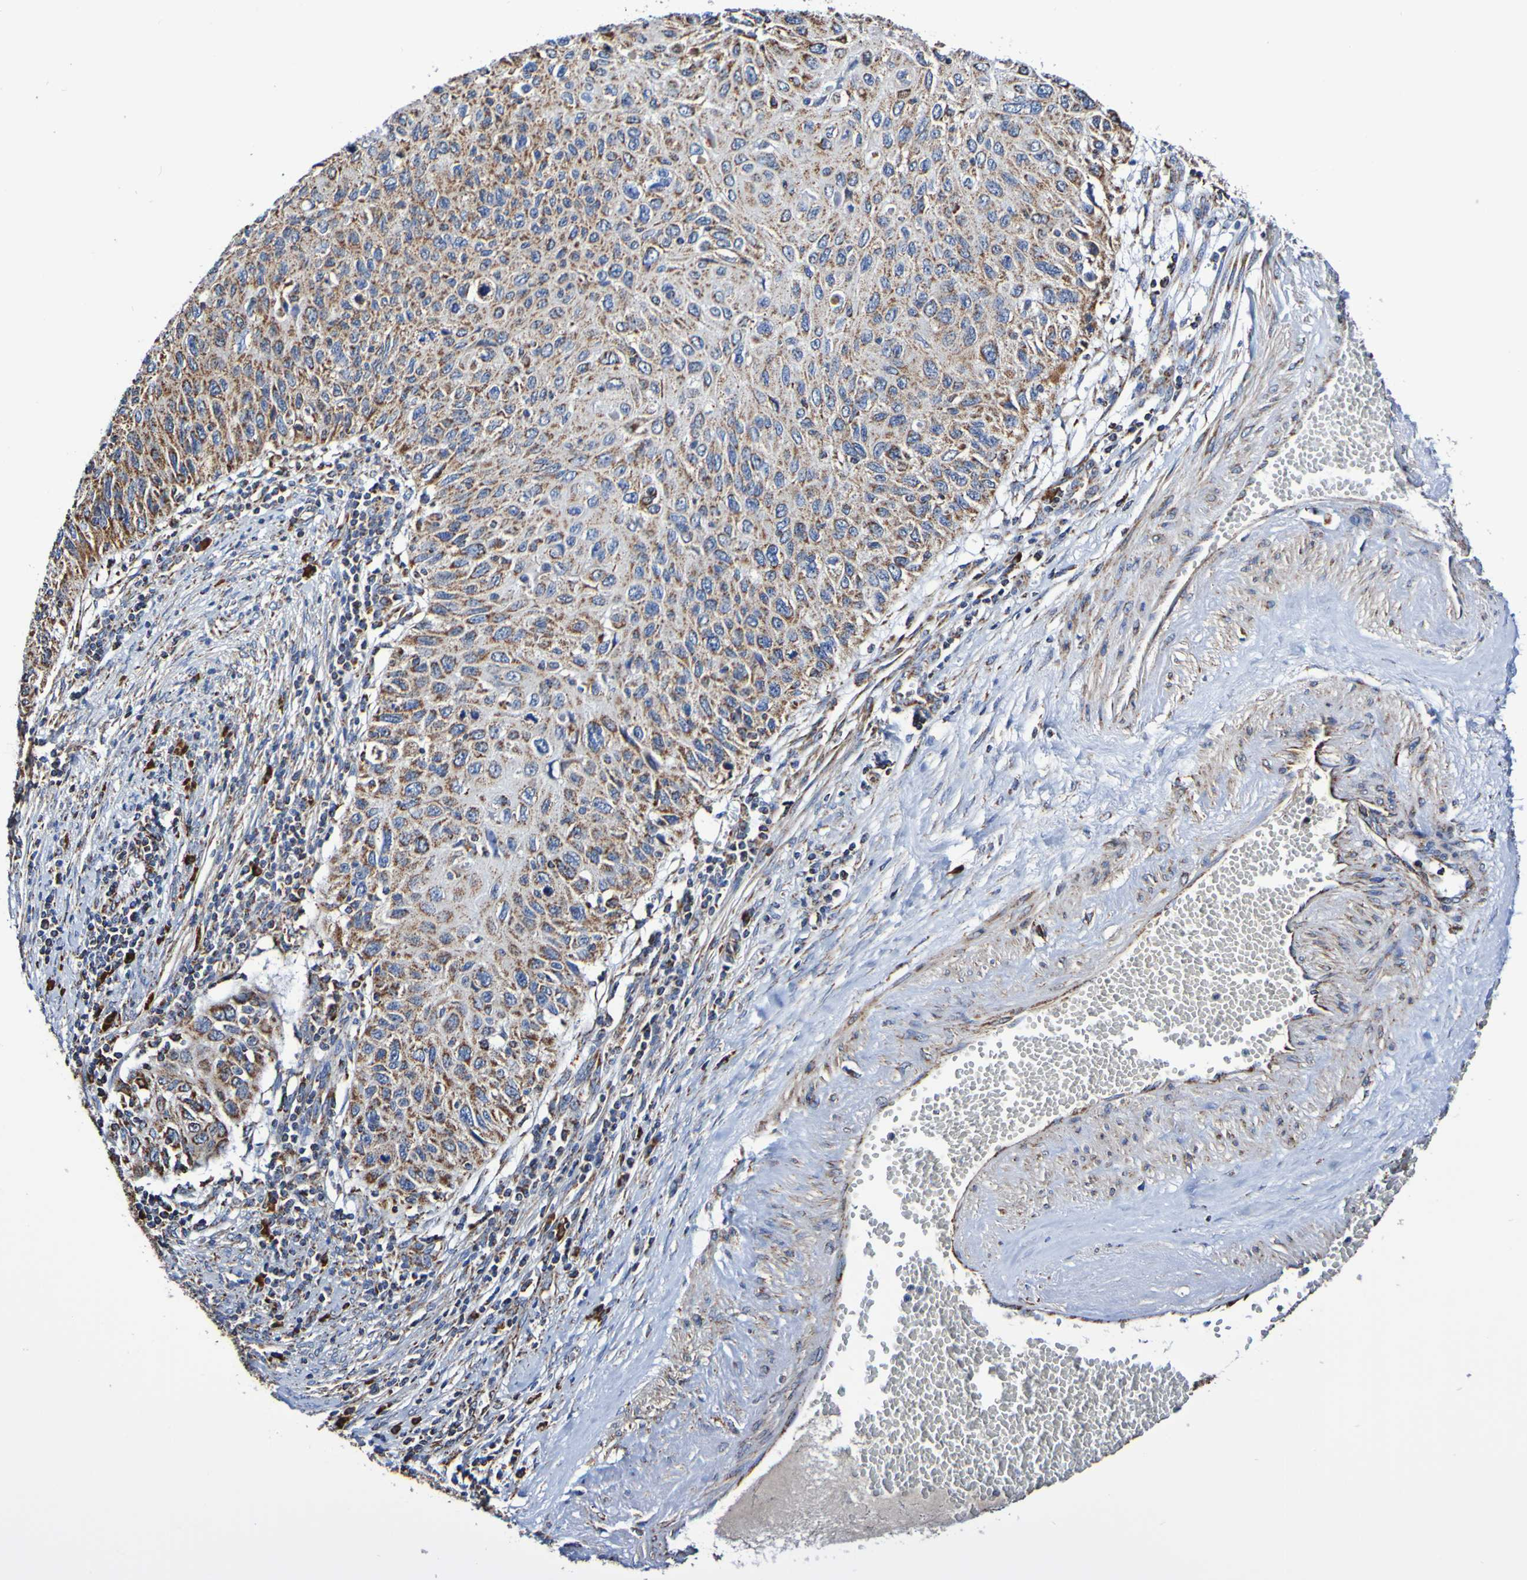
{"staining": {"intensity": "moderate", "quantity": ">75%", "location": "cytoplasmic/membranous"}, "tissue": "cervical cancer", "cell_type": "Tumor cells", "image_type": "cancer", "snomed": [{"axis": "morphology", "description": "Squamous cell carcinoma, NOS"}, {"axis": "topography", "description": "Cervix"}], "caption": "Immunohistochemistry (IHC) of cervical cancer (squamous cell carcinoma) shows medium levels of moderate cytoplasmic/membranous positivity in about >75% of tumor cells.", "gene": "IL18R1", "patient": {"sex": "female", "age": 70}}